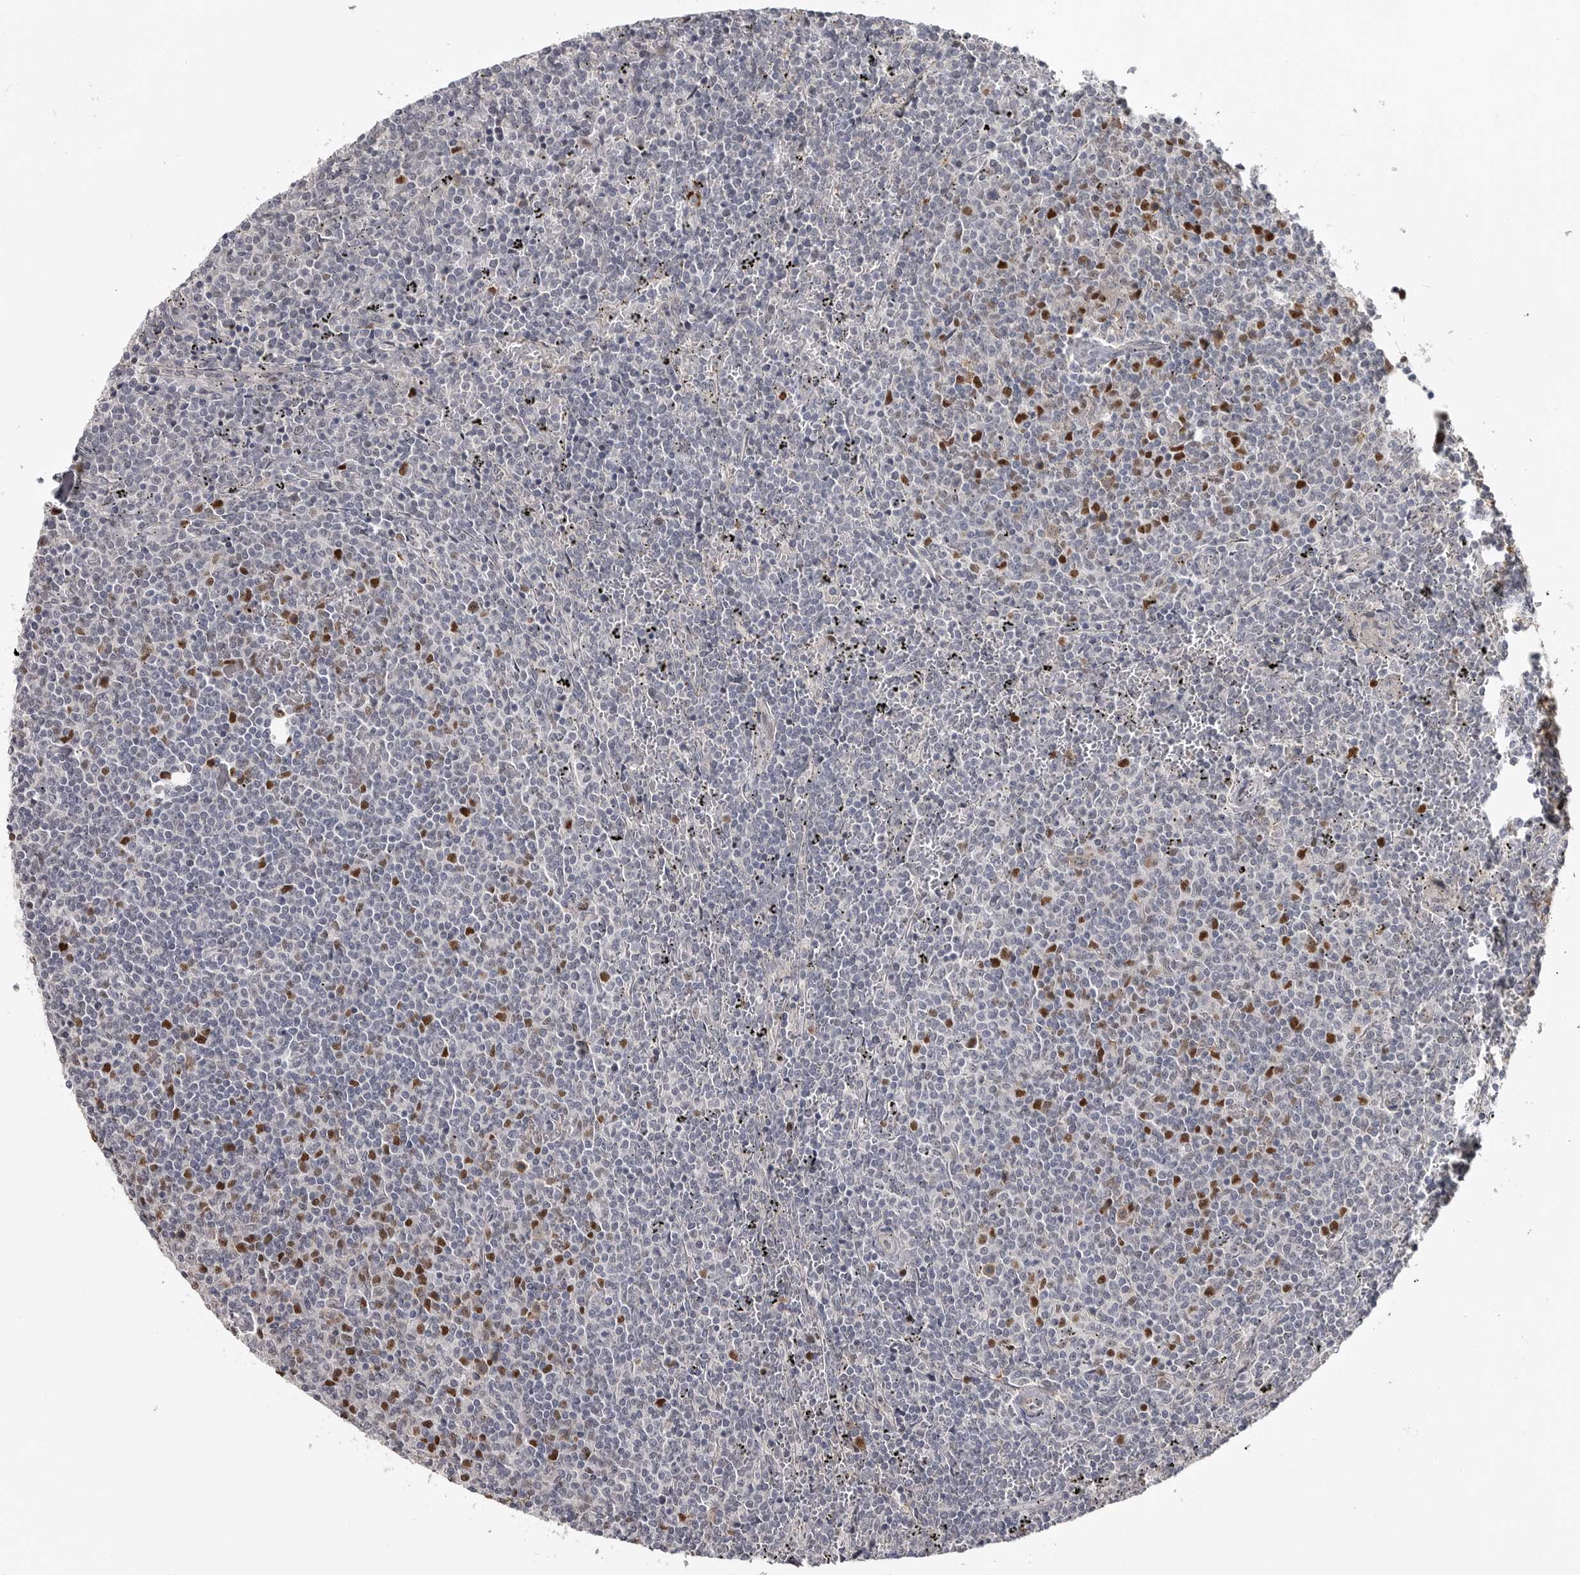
{"staining": {"intensity": "moderate", "quantity": "<25%", "location": "cytoplasmic/membranous,nuclear"}, "tissue": "lymphoma", "cell_type": "Tumor cells", "image_type": "cancer", "snomed": [{"axis": "morphology", "description": "Malignant lymphoma, non-Hodgkin's type, Low grade"}, {"axis": "topography", "description": "Spleen"}], "caption": "High-power microscopy captured an IHC image of lymphoma, revealing moderate cytoplasmic/membranous and nuclear positivity in approximately <25% of tumor cells. The staining was performed using DAB (3,3'-diaminobenzidine) to visualize the protein expression in brown, while the nuclei were stained in blue with hematoxylin (Magnification: 20x).", "gene": "ZNF277", "patient": {"sex": "female", "age": 50}}